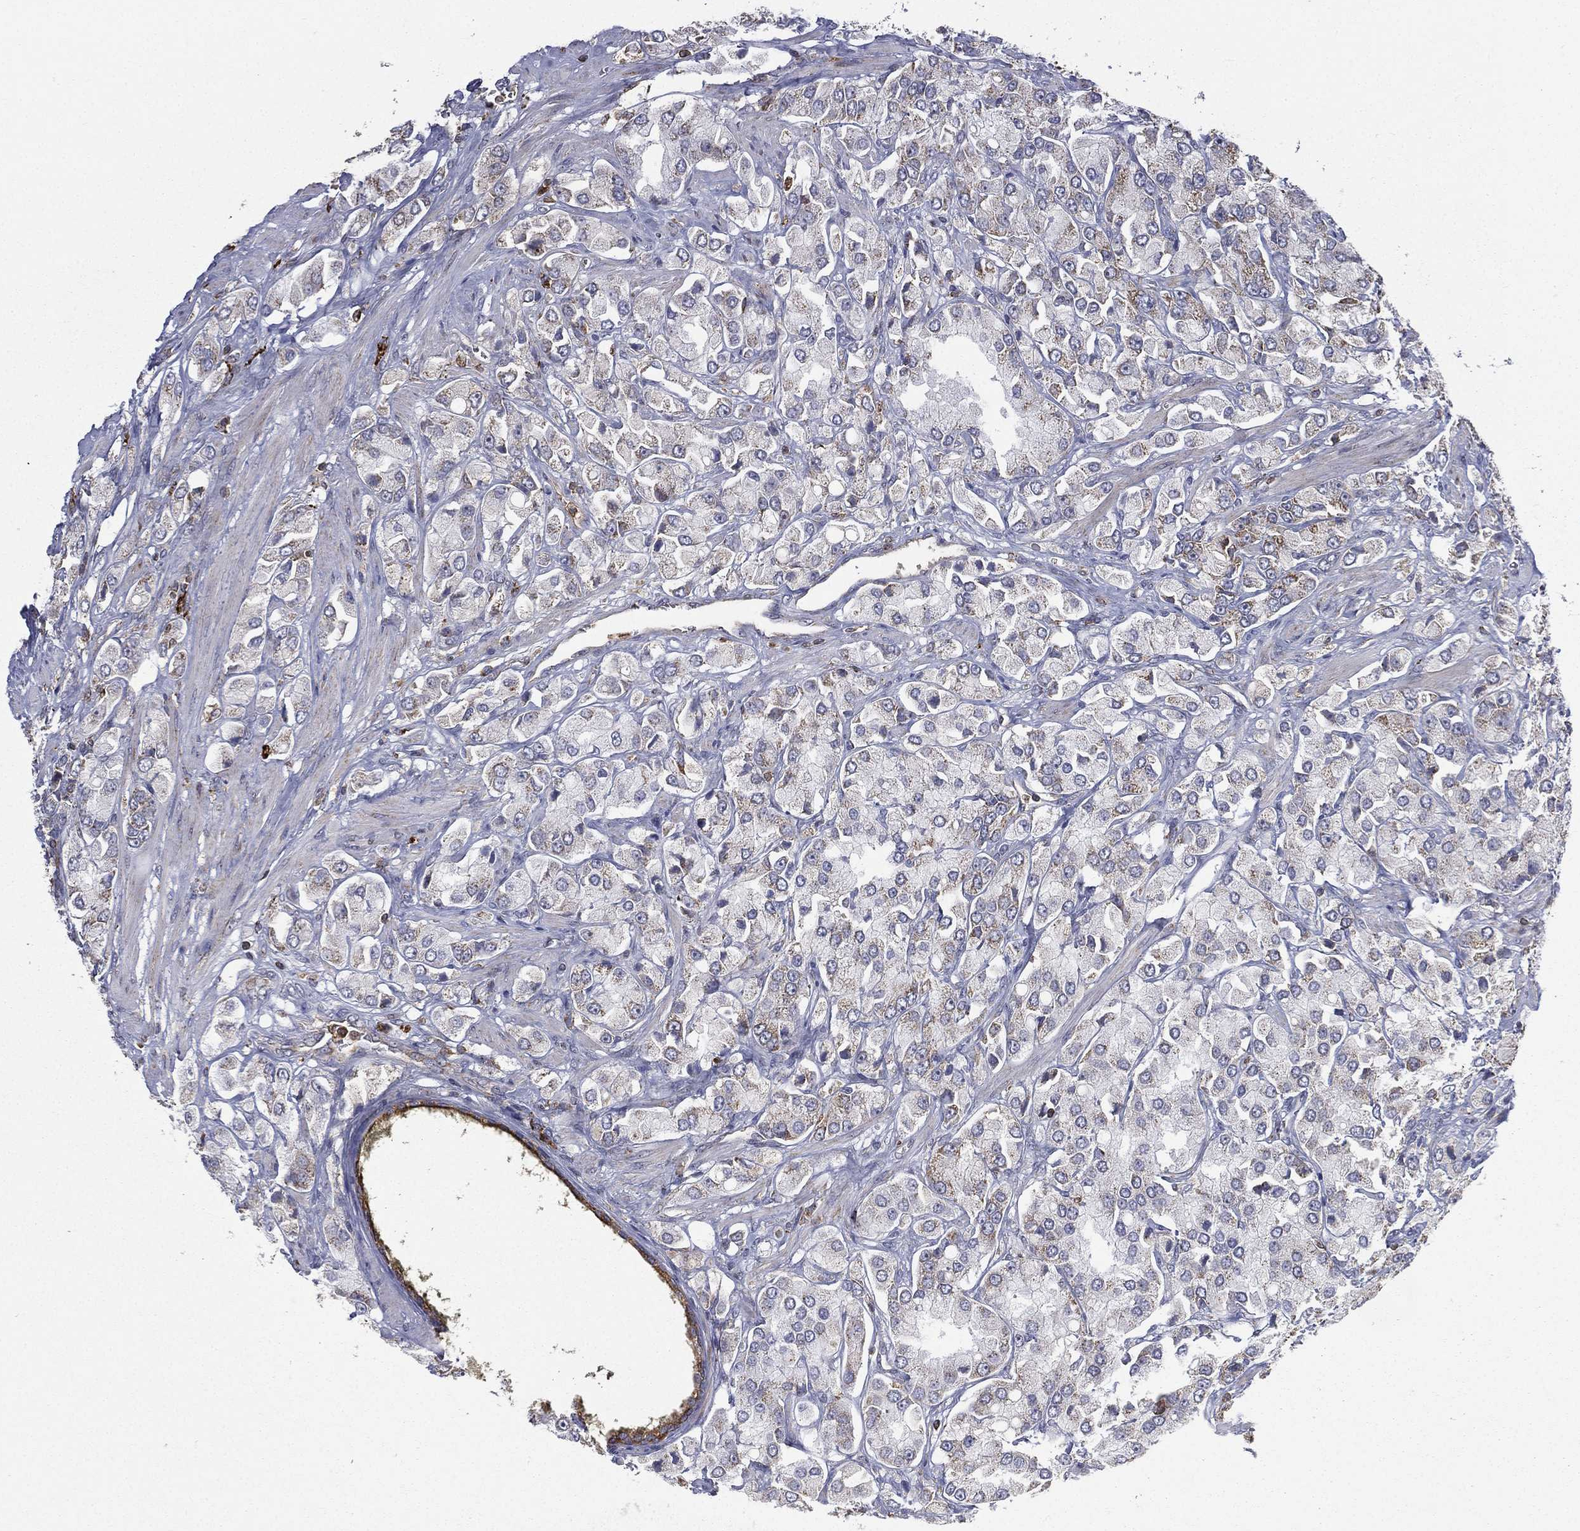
{"staining": {"intensity": "moderate", "quantity": "<25%", "location": "cytoplasmic/membranous"}, "tissue": "prostate cancer", "cell_type": "Tumor cells", "image_type": "cancer", "snomed": [{"axis": "morphology", "description": "Adenocarcinoma, NOS"}, {"axis": "topography", "description": "Prostate and seminal vesicle, NOS"}, {"axis": "topography", "description": "Prostate"}], "caption": "Adenocarcinoma (prostate) tissue exhibits moderate cytoplasmic/membranous positivity in approximately <25% of tumor cells, visualized by immunohistochemistry.", "gene": "RIN3", "patient": {"sex": "male", "age": 64}}